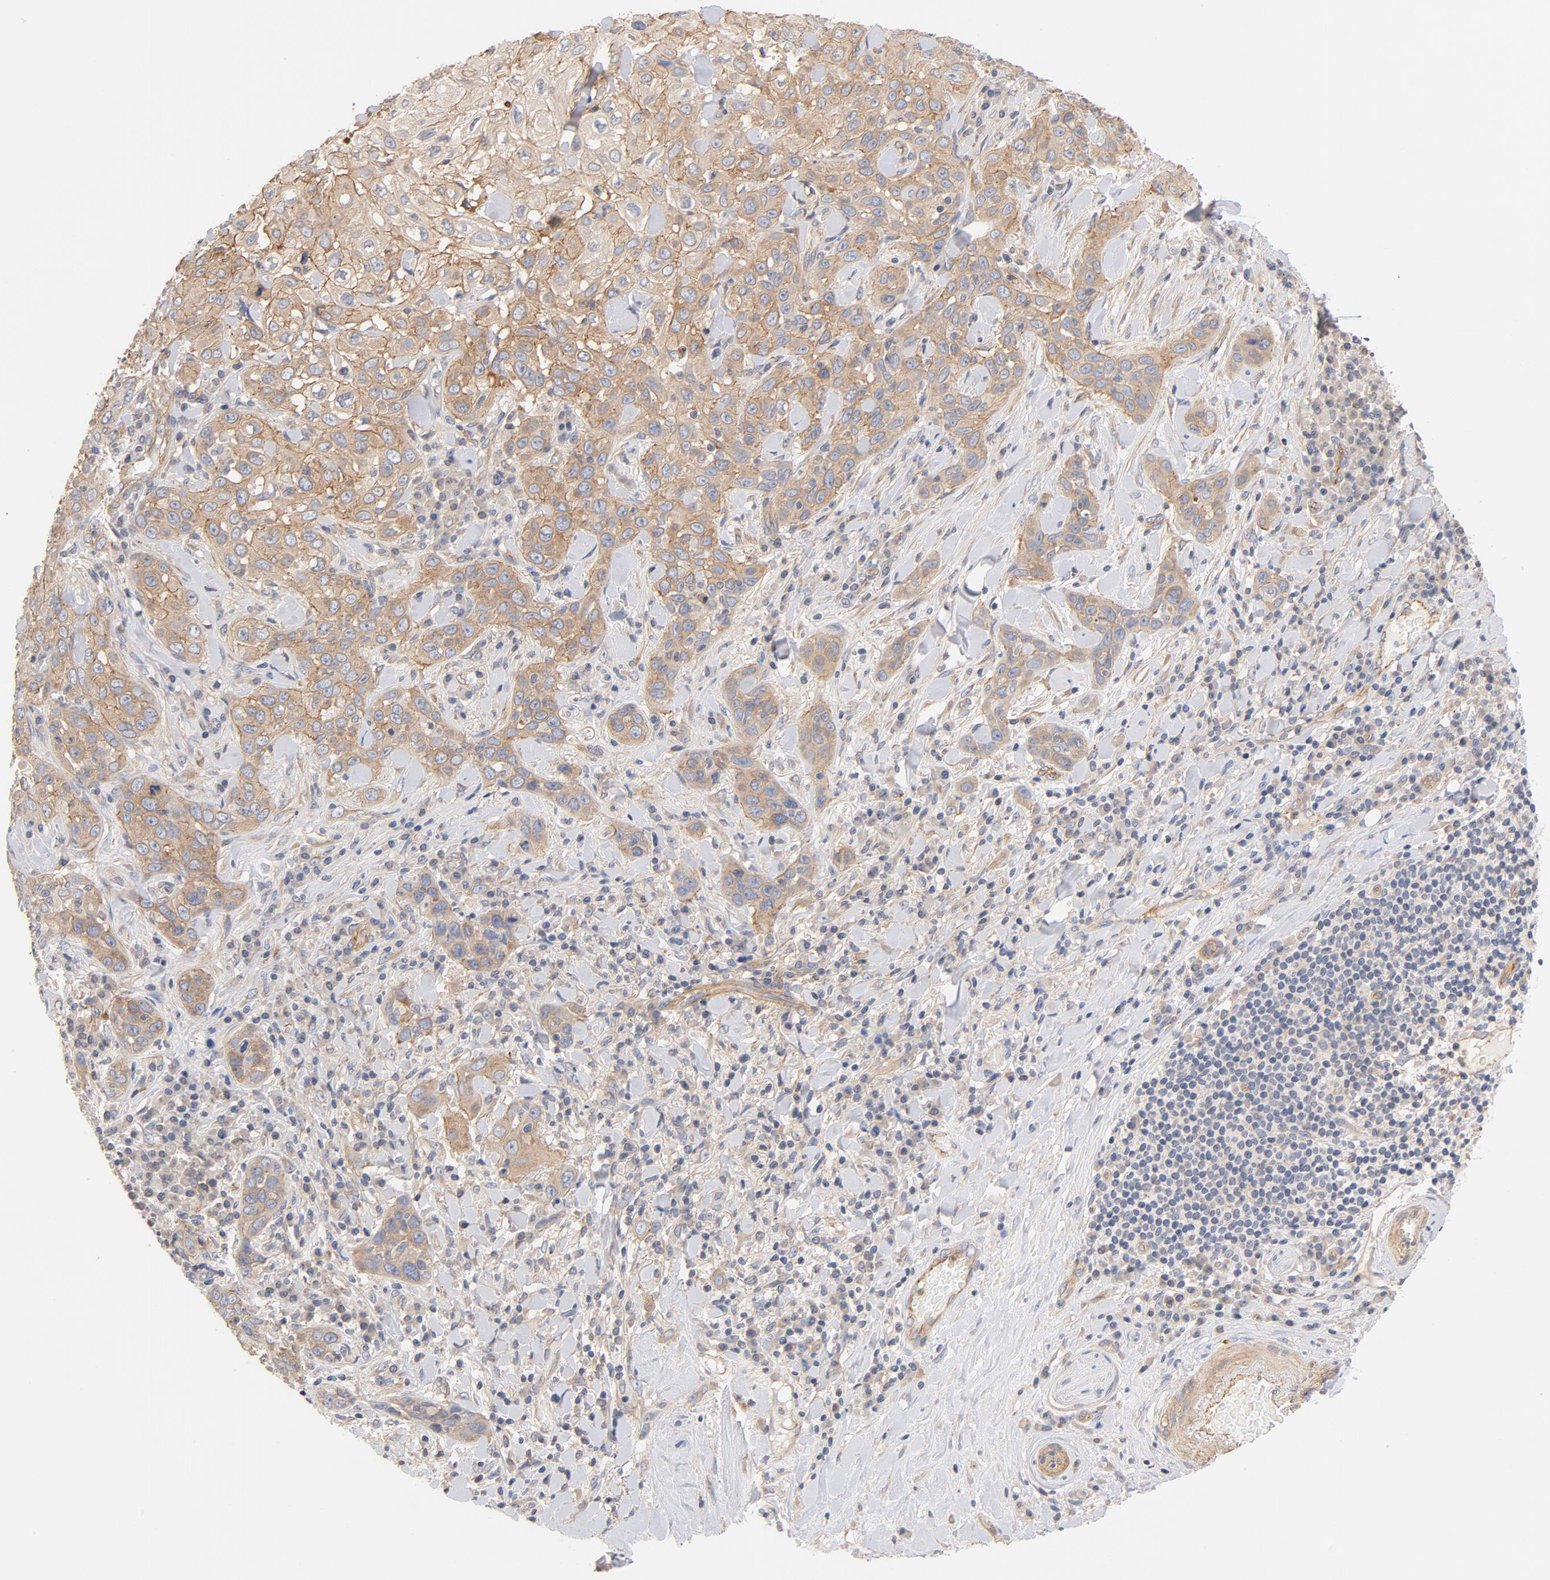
{"staining": {"intensity": "moderate", "quantity": "25%-75%", "location": "cytoplasmic/membranous"}, "tissue": "skin cancer", "cell_type": "Tumor cells", "image_type": "cancer", "snomed": [{"axis": "morphology", "description": "Squamous cell carcinoma, NOS"}, {"axis": "topography", "description": "Skin"}], "caption": "Protein expression analysis of human skin squamous cell carcinoma reveals moderate cytoplasmic/membranous positivity in about 25%-75% of tumor cells.", "gene": "STRN3", "patient": {"sex": "male", "age": 84}}